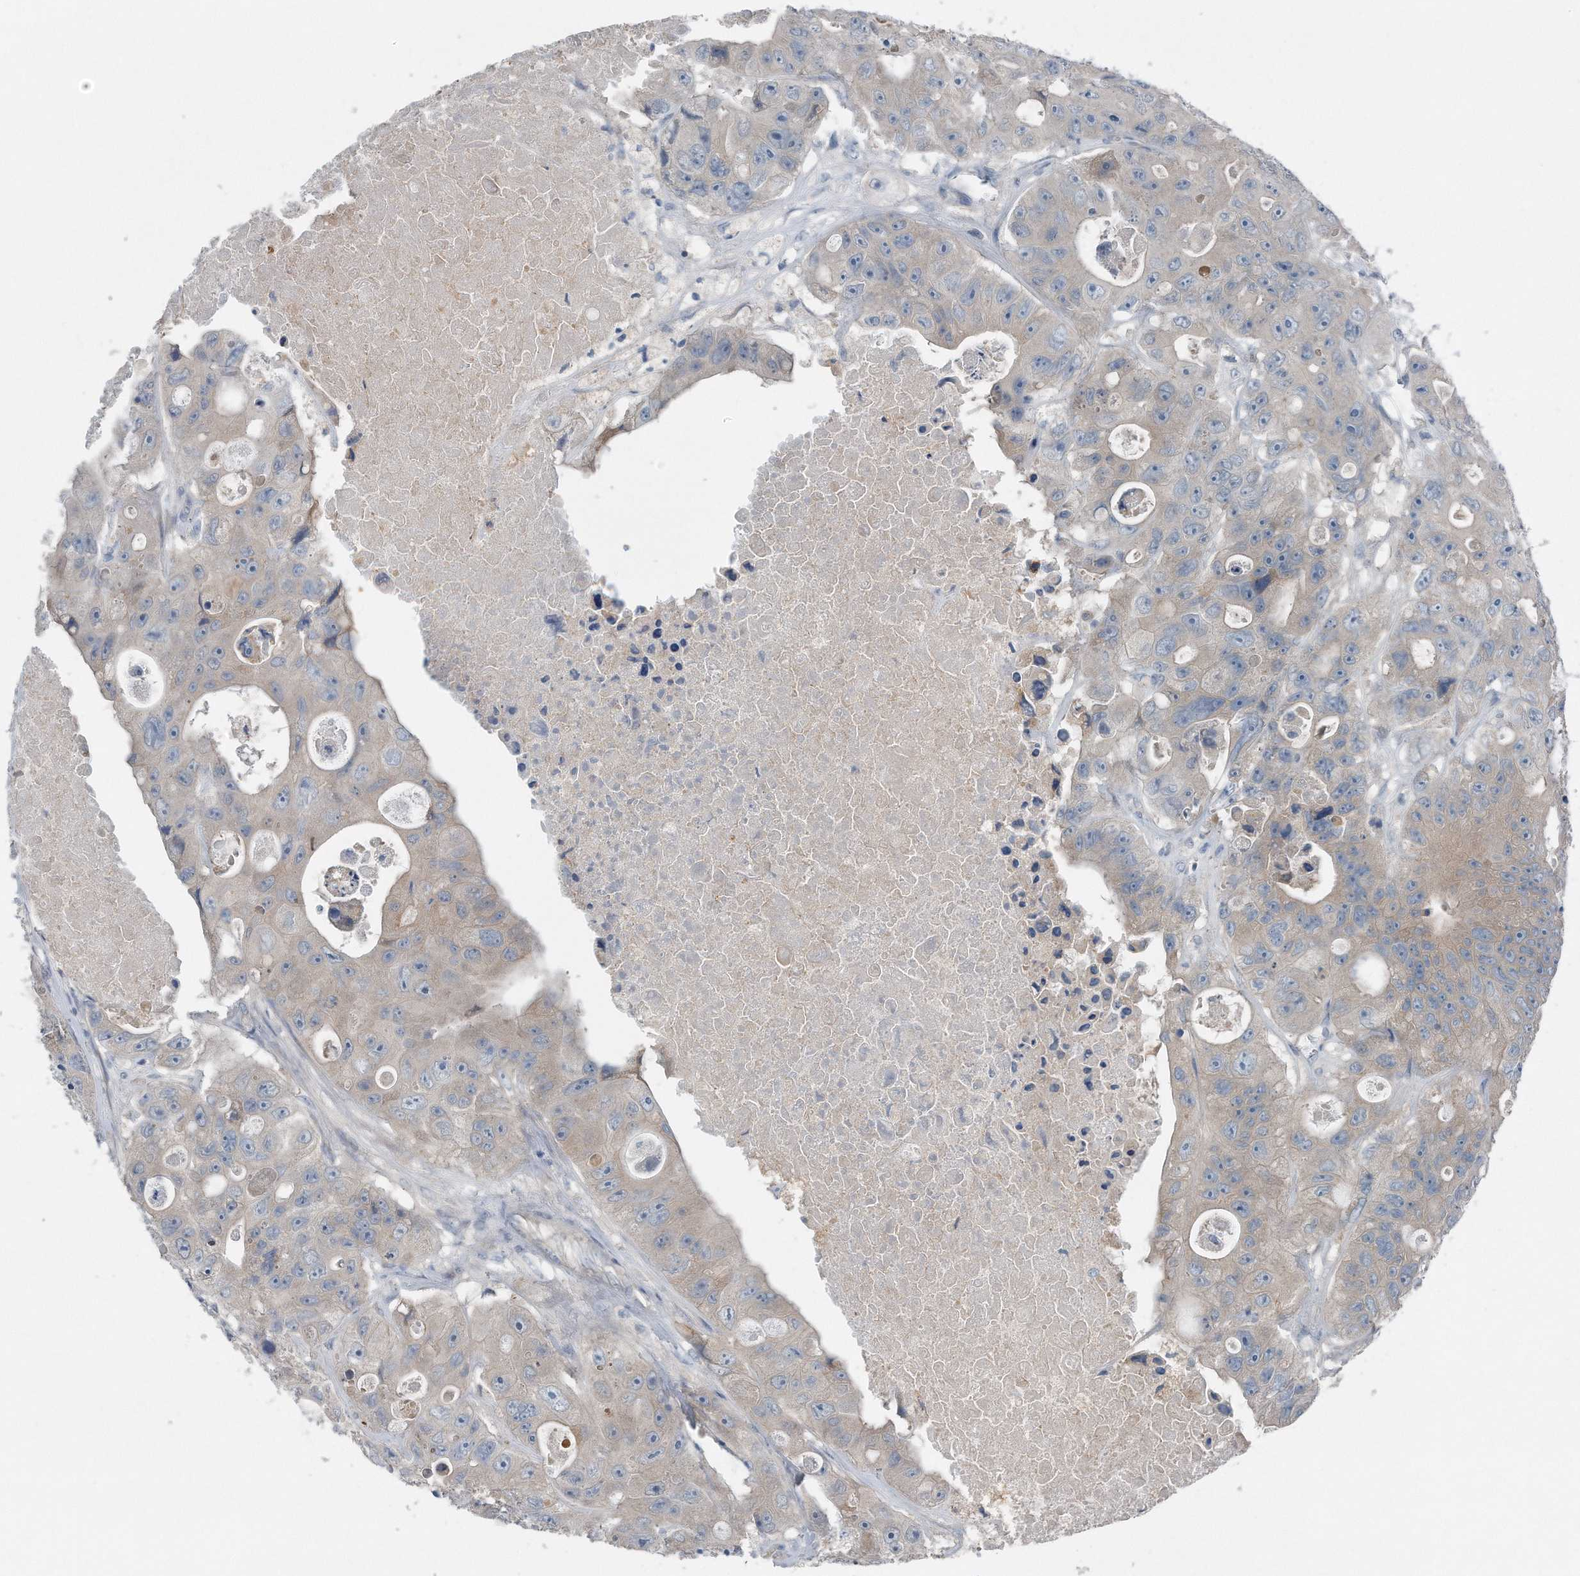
{"staining": {"intensity": "weak", "quantity": "<25%", "location": "cytoplasmic/membranous"}, "tissue": "colorectal cancer", "cell_type": "Tumor cells", "image_type": "cancer", "snomed": [{"axis": "morphology", "description": "Adenocarcinoma, NOS"}, {"axis": "topography", "description": "Colon"}], "caption": "This is an IHC image of human adenocarcinoma (colorectal). There is no positivity in tumor cells.", "gene": "YRDC", "patient": {"sex": "female", "age": 46}}